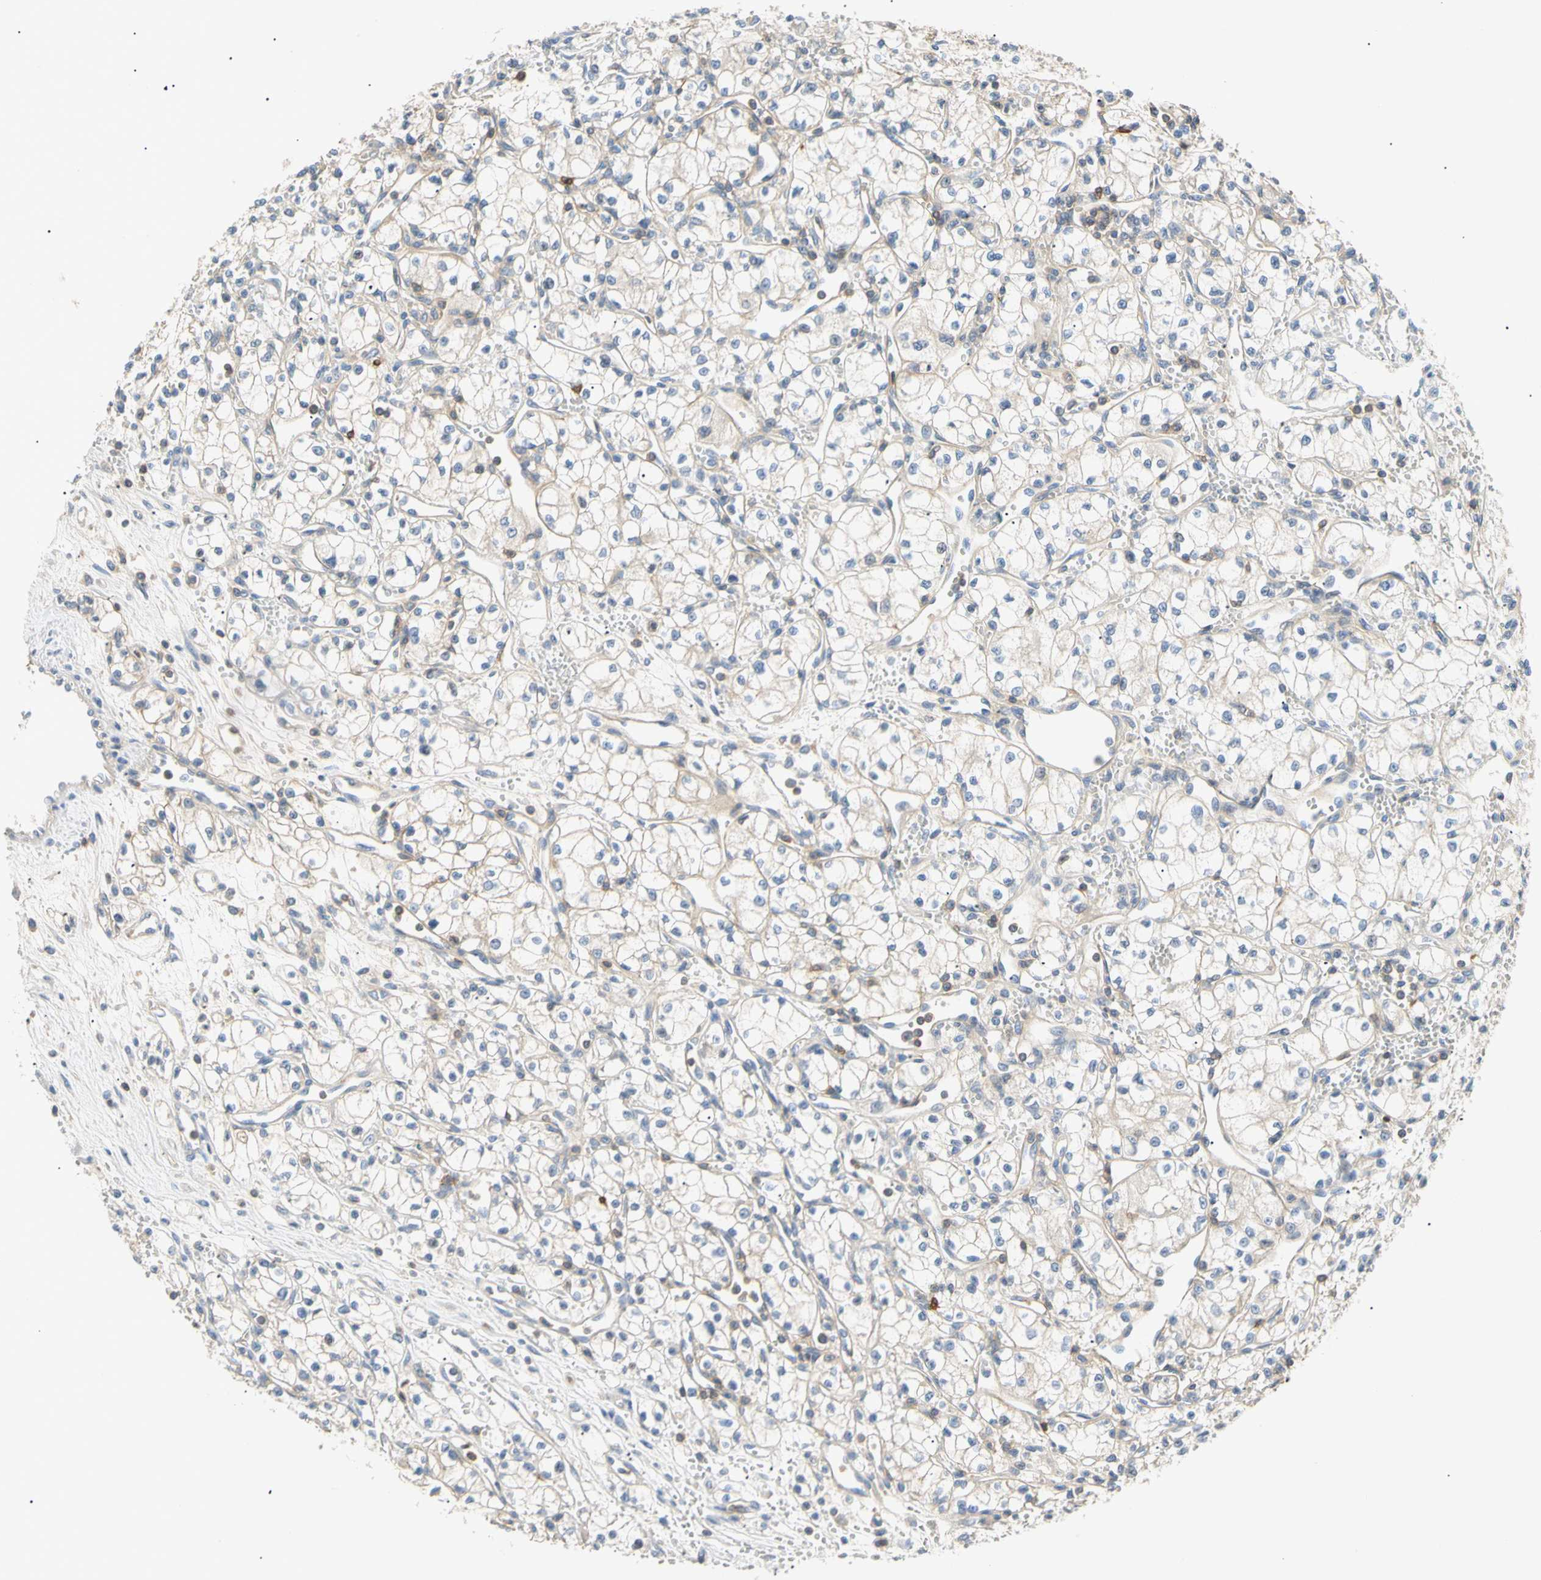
{"staining": {"intensity": "weak", "quantity": ">75%", "location": "cytoplasmic/membranous"}, "tissue": "renal cancer", "cell_type": "Tumor cells", "image_type": "cancer", "snomed": [{"axis": "morphology", "description": "Normal tissue, NOS"}, {"axis": "morphology", "description": "Adenocarcinoma, NOS"}, {"axis": "topography", "description": "Kidney"}], "caption": "Immunohistochemistry histopathology image of human renal adenocarcinoma stained for a protein (brown), which reveals low levels of weak cytoplasmic/membranous staining in approximately >75% of tumor cells.", "gene": "TNFRSF18", "patient": {"sex": "male", "age": 59}}